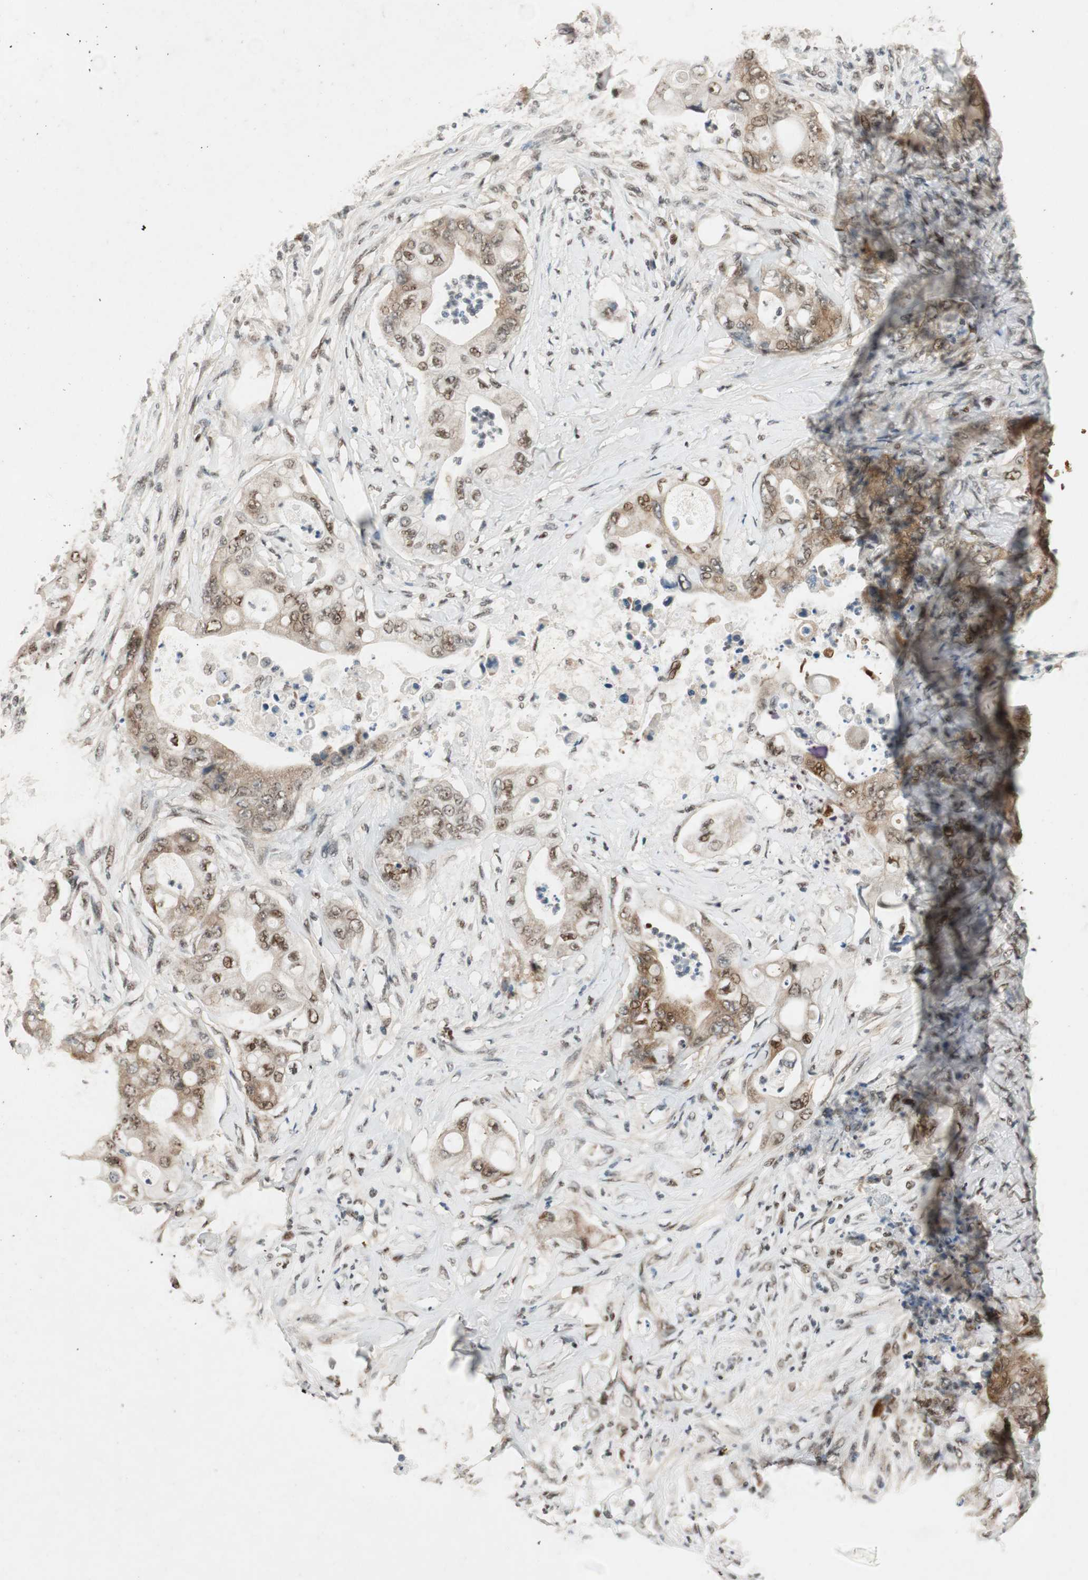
{"staining": {"intensity": "moderate", "quantity": ">75%", "location": "cytoplasmic/membranous,nuclear"}, "tissue": "stomach cancer", "cell_type": "Tumor cells", "image_type": "cancer", "snomed": [{"axis": "morphology", "description": "Adenocarcinoma, NOS"}, {"axis": "topography", "description": "Stomach"}], "caption": "The micrograph exhibits staining of adenocarcinoma (stomach), revealing moderate cytoplasmic/membranous and nuclear protein expression (brown color) within tumor cells.", "gene": "NCBP3", "patient": {"sex": "female", "age": 73}}